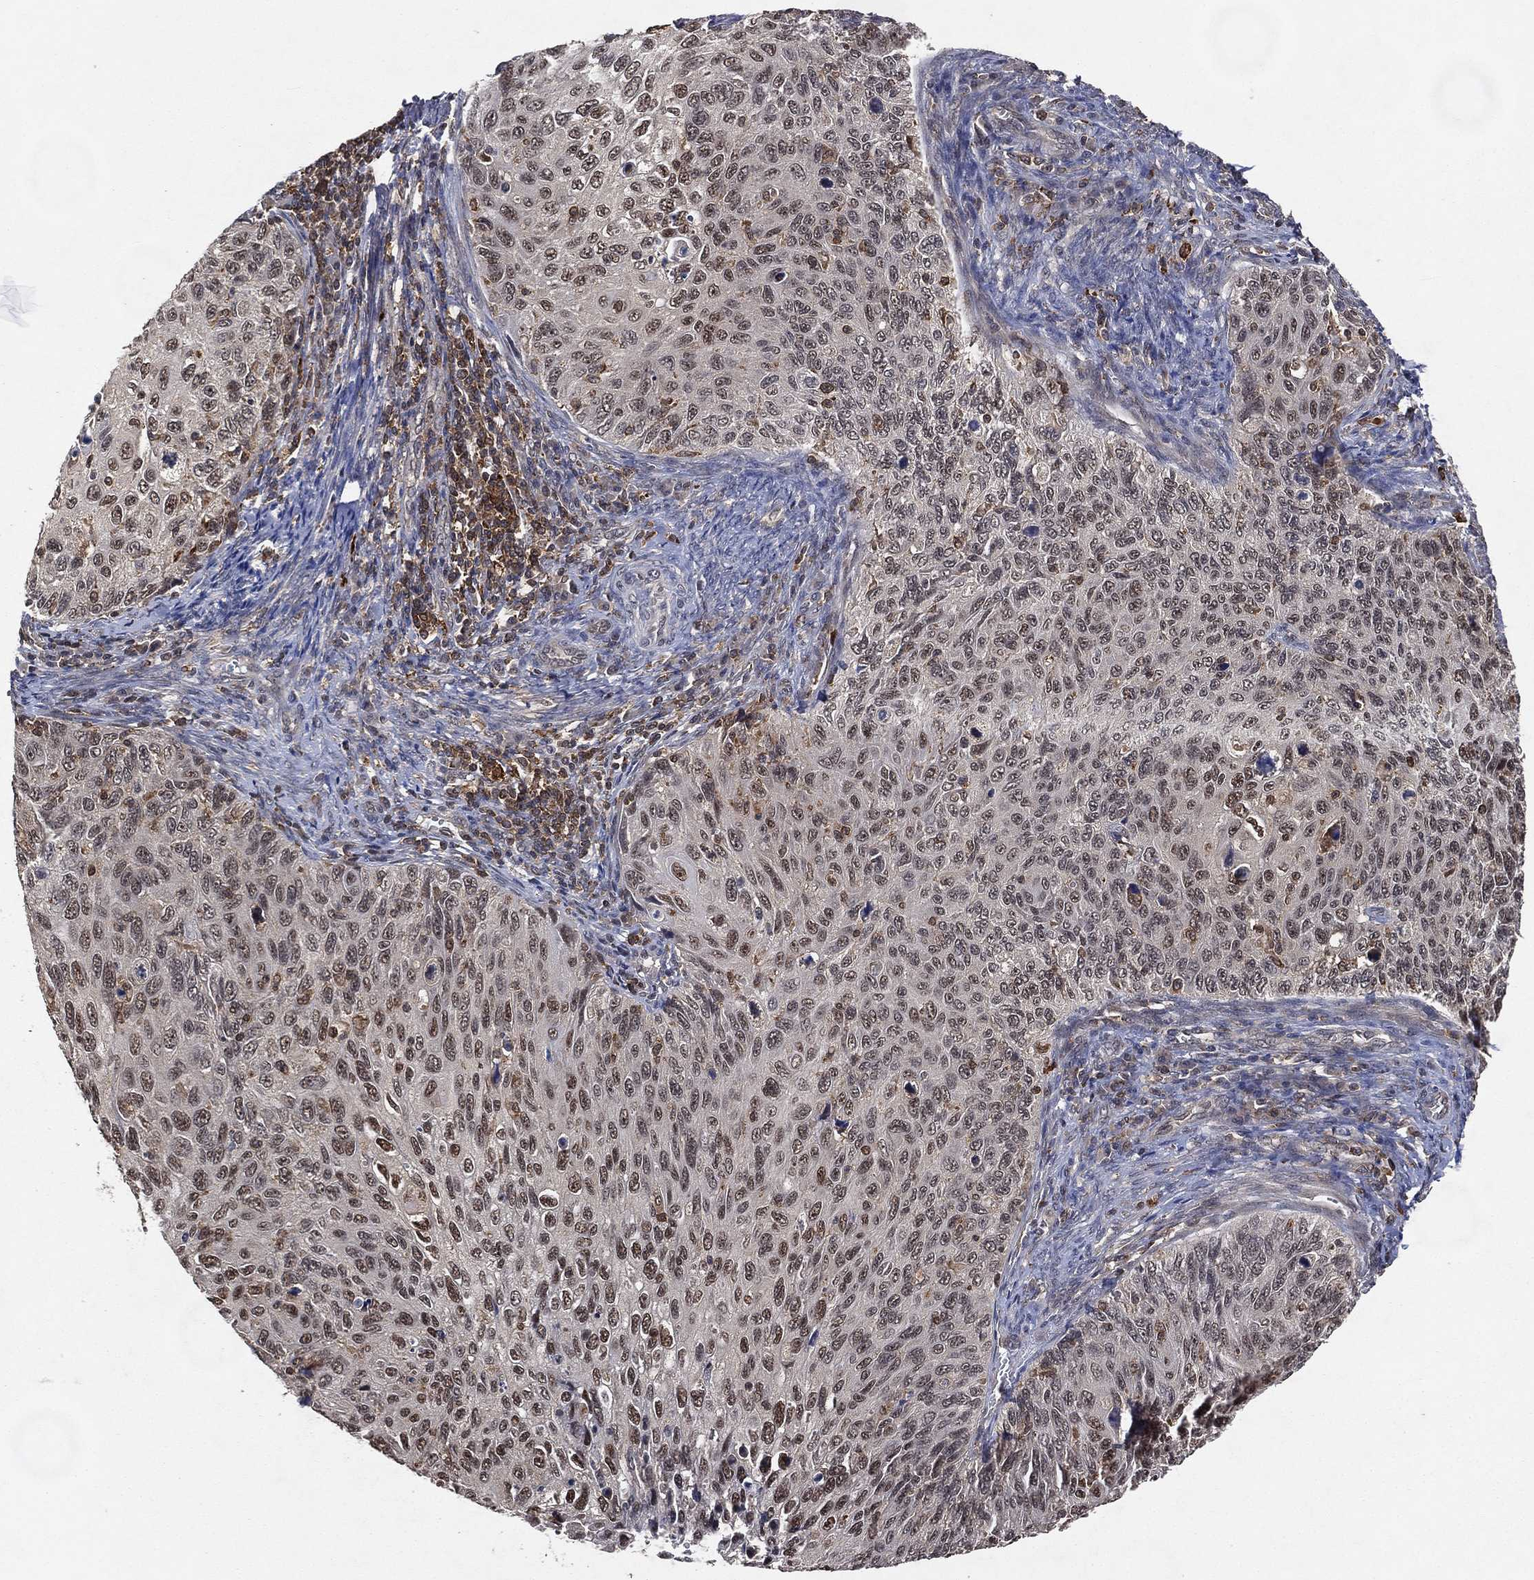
{"staining": {"intensity": "moderate", "quantity": "<25%", "location": "nuclear"}, "tissue": "cervical cancer", "cell_type": "Tumor cells", "image_type": "cancer", "snomed": [{"axis": "morphology", "description": "Squamous cell carcinoma, NOS"}, {"axis": "topography", "description": "Cervix"}], "caption": "Immunohistochemistry (IHC) histopathology image of neoplastic tissue: human cervical cancer stained using immunohistochemistry (IHC) reveals low levels of moderate protein expression localized specifically in the nuclear of tumor cells, appearing as a nuclear brown color.", "gene": "WDR26", "patient": {"sex": "female", "age": 70}}